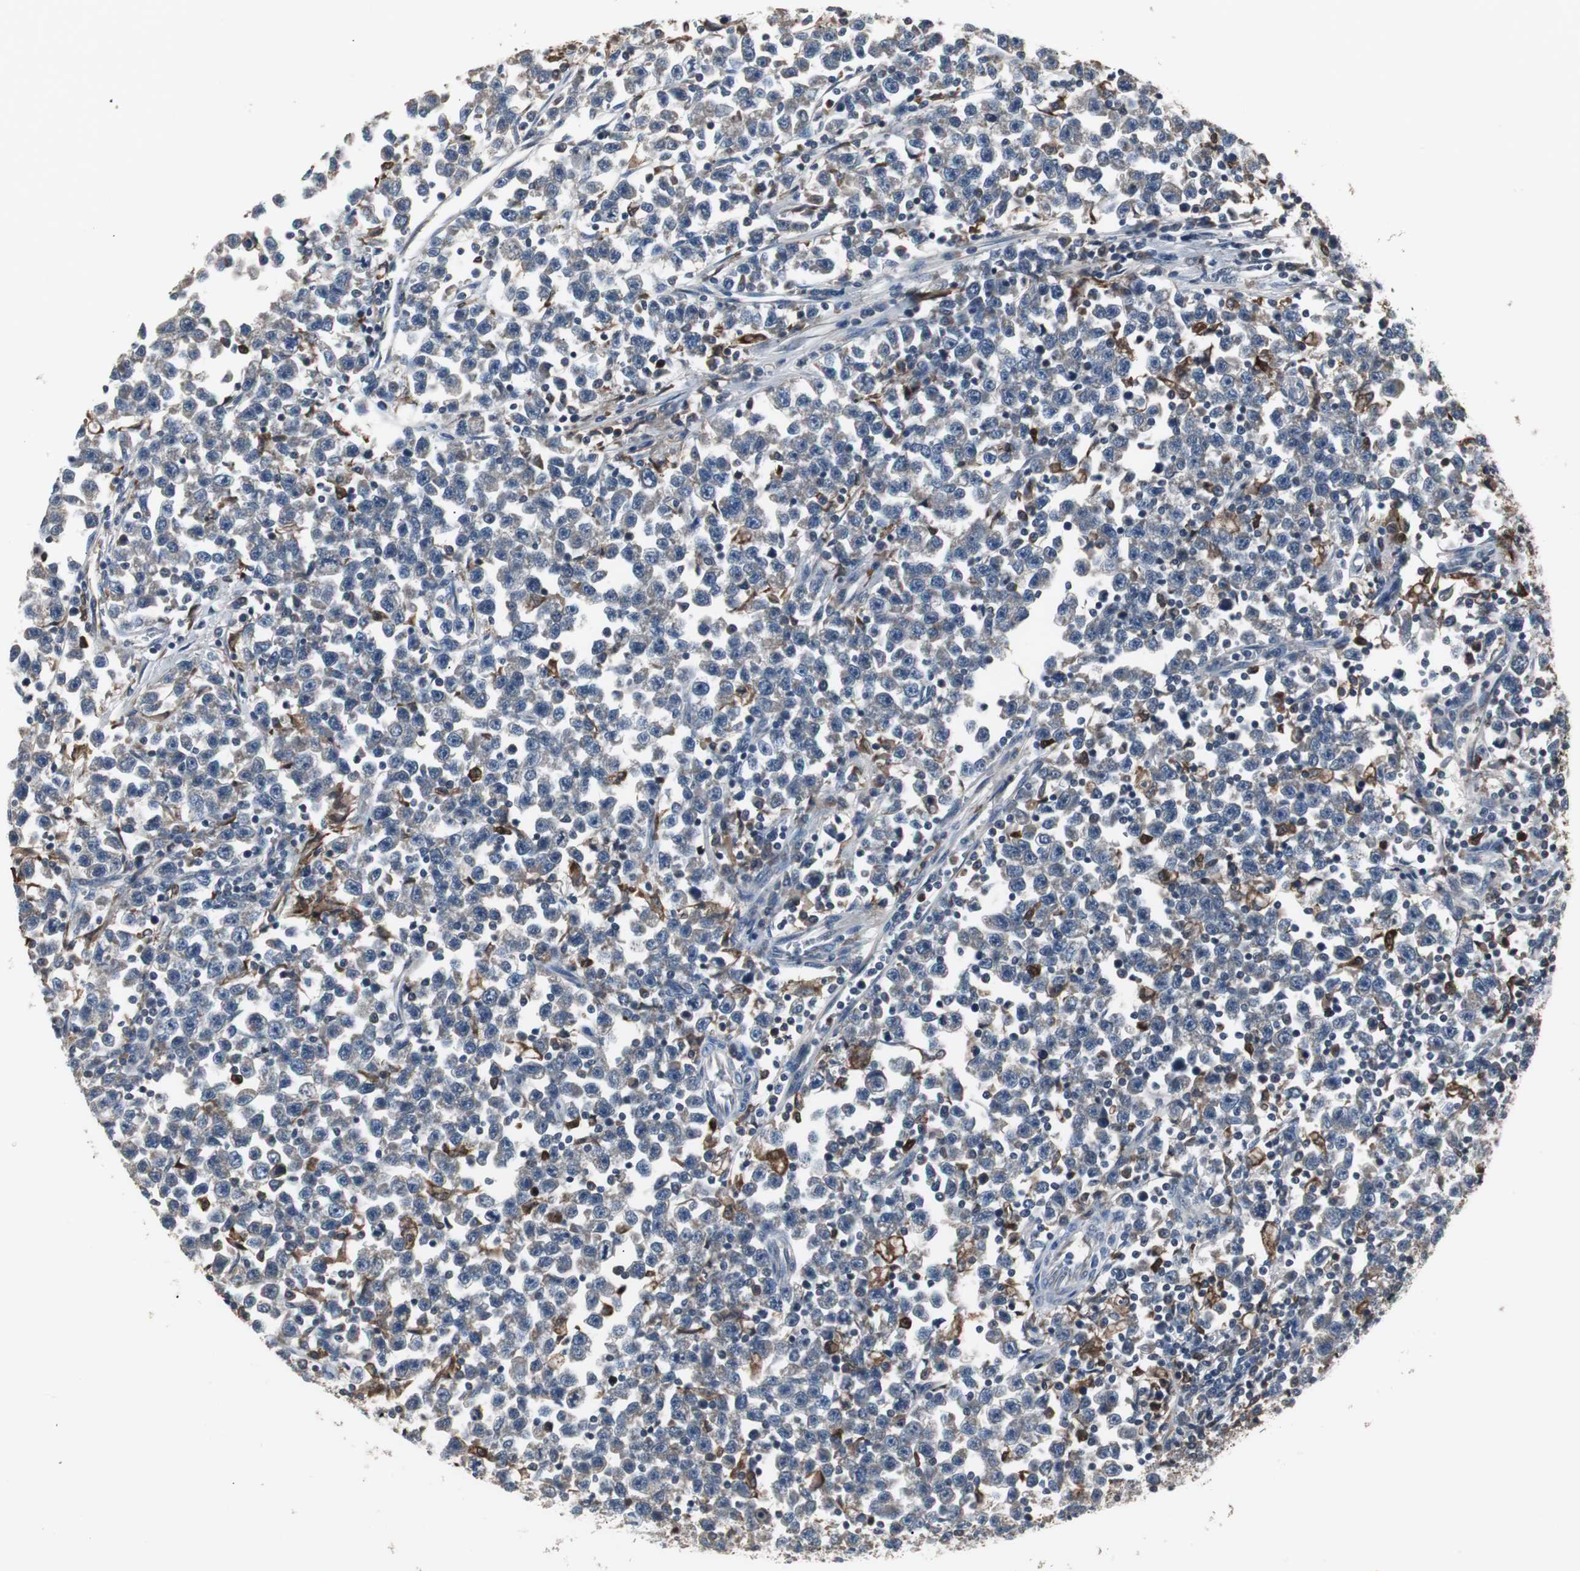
{"staining": {"intensity": "negative", "quantity": "none", "location": "none"}, "tissue": "testis cancer", "cell_type": "Tumor cells", "image_type": "cancer", "snomed": [{"axis": "morphology", "description": "Seminoma, NOS"}, {"axis": "topography", "description": "Testis"}], "caption": "A high-resolution photomicrograph shows IHC staining of seminoma (testis), which exhibits no significant expression in tumor cells.", "gene": "NCF2", "patient": {"sex": "male", "age": 43}}